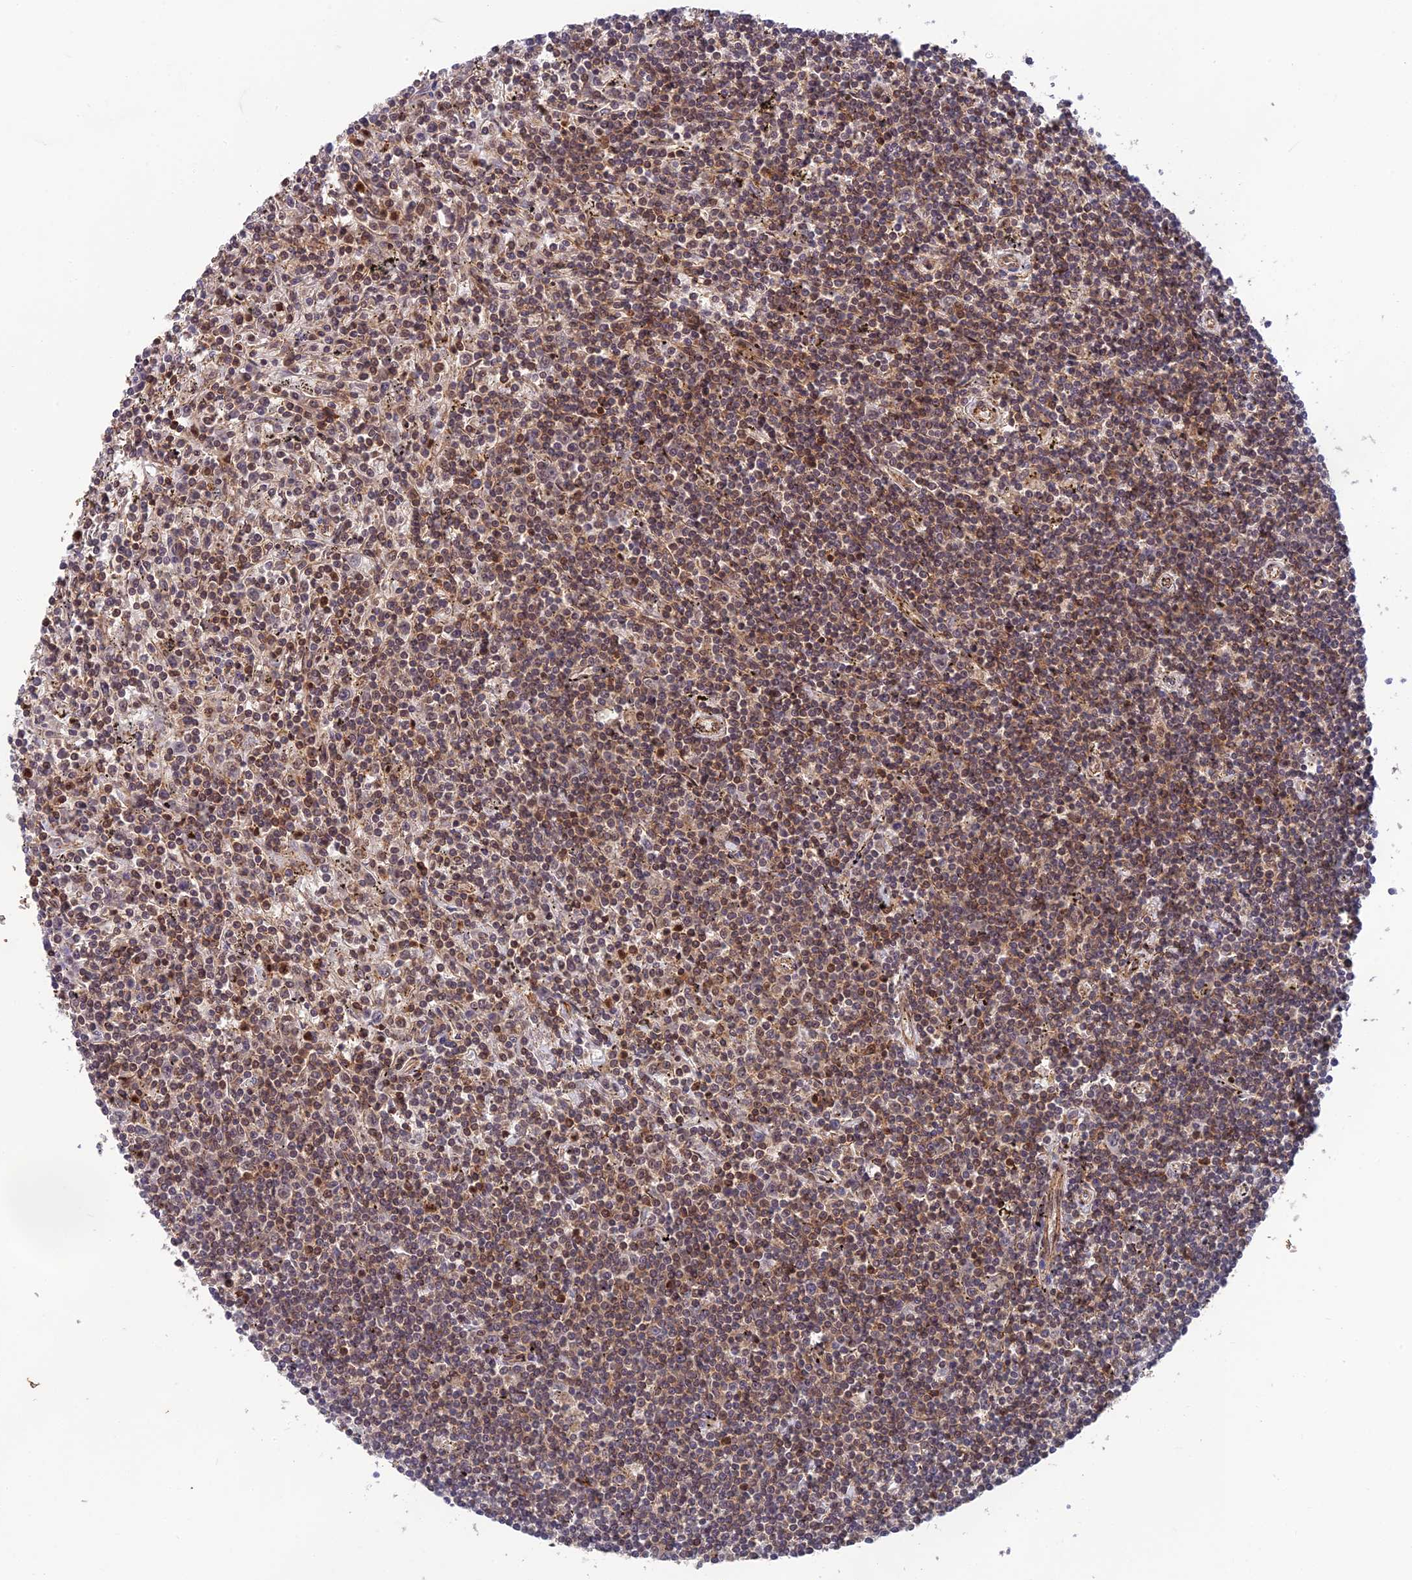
{"staining": {"intensity": "moderate", "quantity": "25%-75%", "location": "cytoplasmic/membranous"}, "tissue": "lymphoma", "cell_type": "Tumor cells", "image_type": "cancer", "snomed": [{"axis": "morphology", "description": "Malignant lymphoma, non-Hodgkin's type, Low grade"}, {"axis": "topography", "description": "Spleen"}], "caption": "The micrograph displays a brown stain indicating the presence of a protein in the cytoplasmic/membranous of tumor cells in lymphoma.", "gene": "OSBPL1A", "patient": {"sex": "male", "age": 76}}